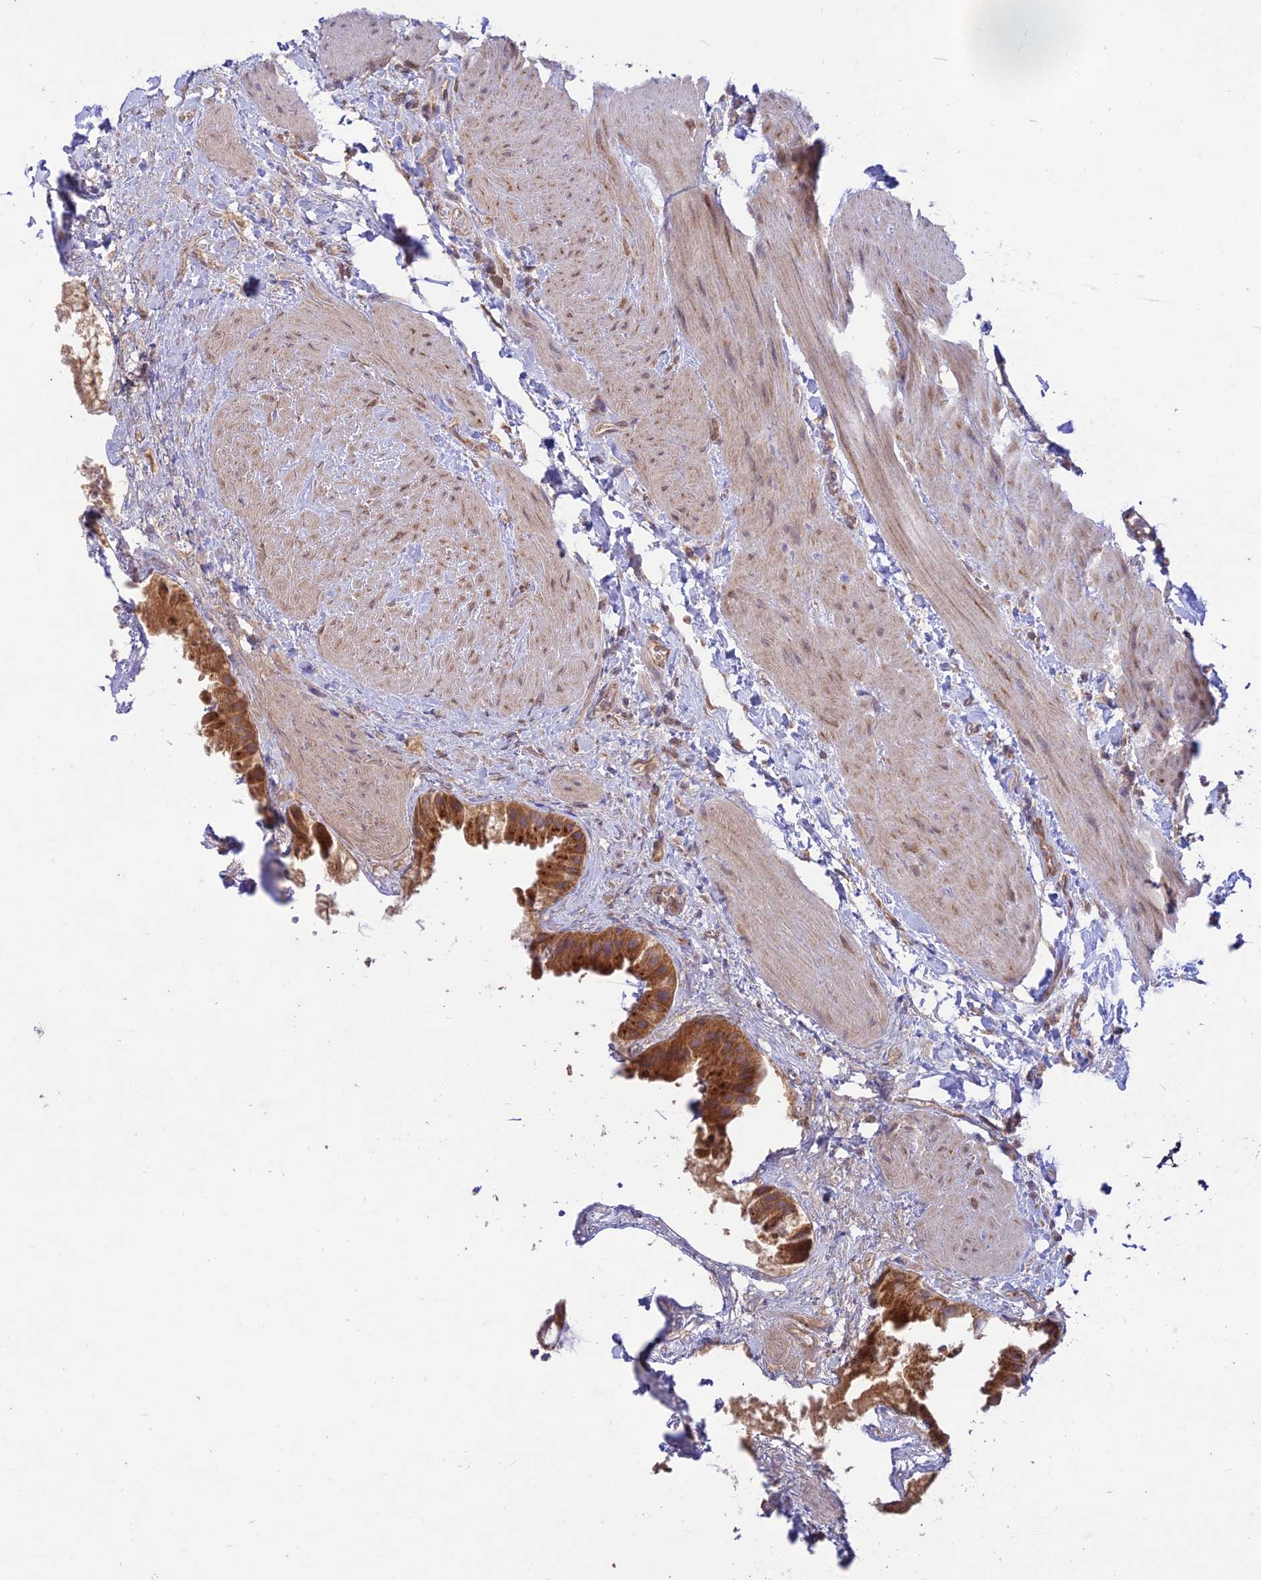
{"staining": {"intensity": "moderate", "quantity": ">75%", "location": "cytoplasmic/membranous"}, "tissue": "gallbladder", "cell_type": "Glandular cells", "image_type": "normal", "snomed": [{"axis": "morphology", "description": "Normal tissue, NOS"}, {"axis": "topography", "description": "Gallbladder"}], "caption": "The photomicrograph shows staining of normal gallbladder, revealing moderate cytoplasmic/membranous protein positivity (brown color) within glandular cells. (DAB = brown stain, brightfield microscopy at high magnification).", "gene": "TMEM259", "patient": {"sex": "male", "age": 55}}